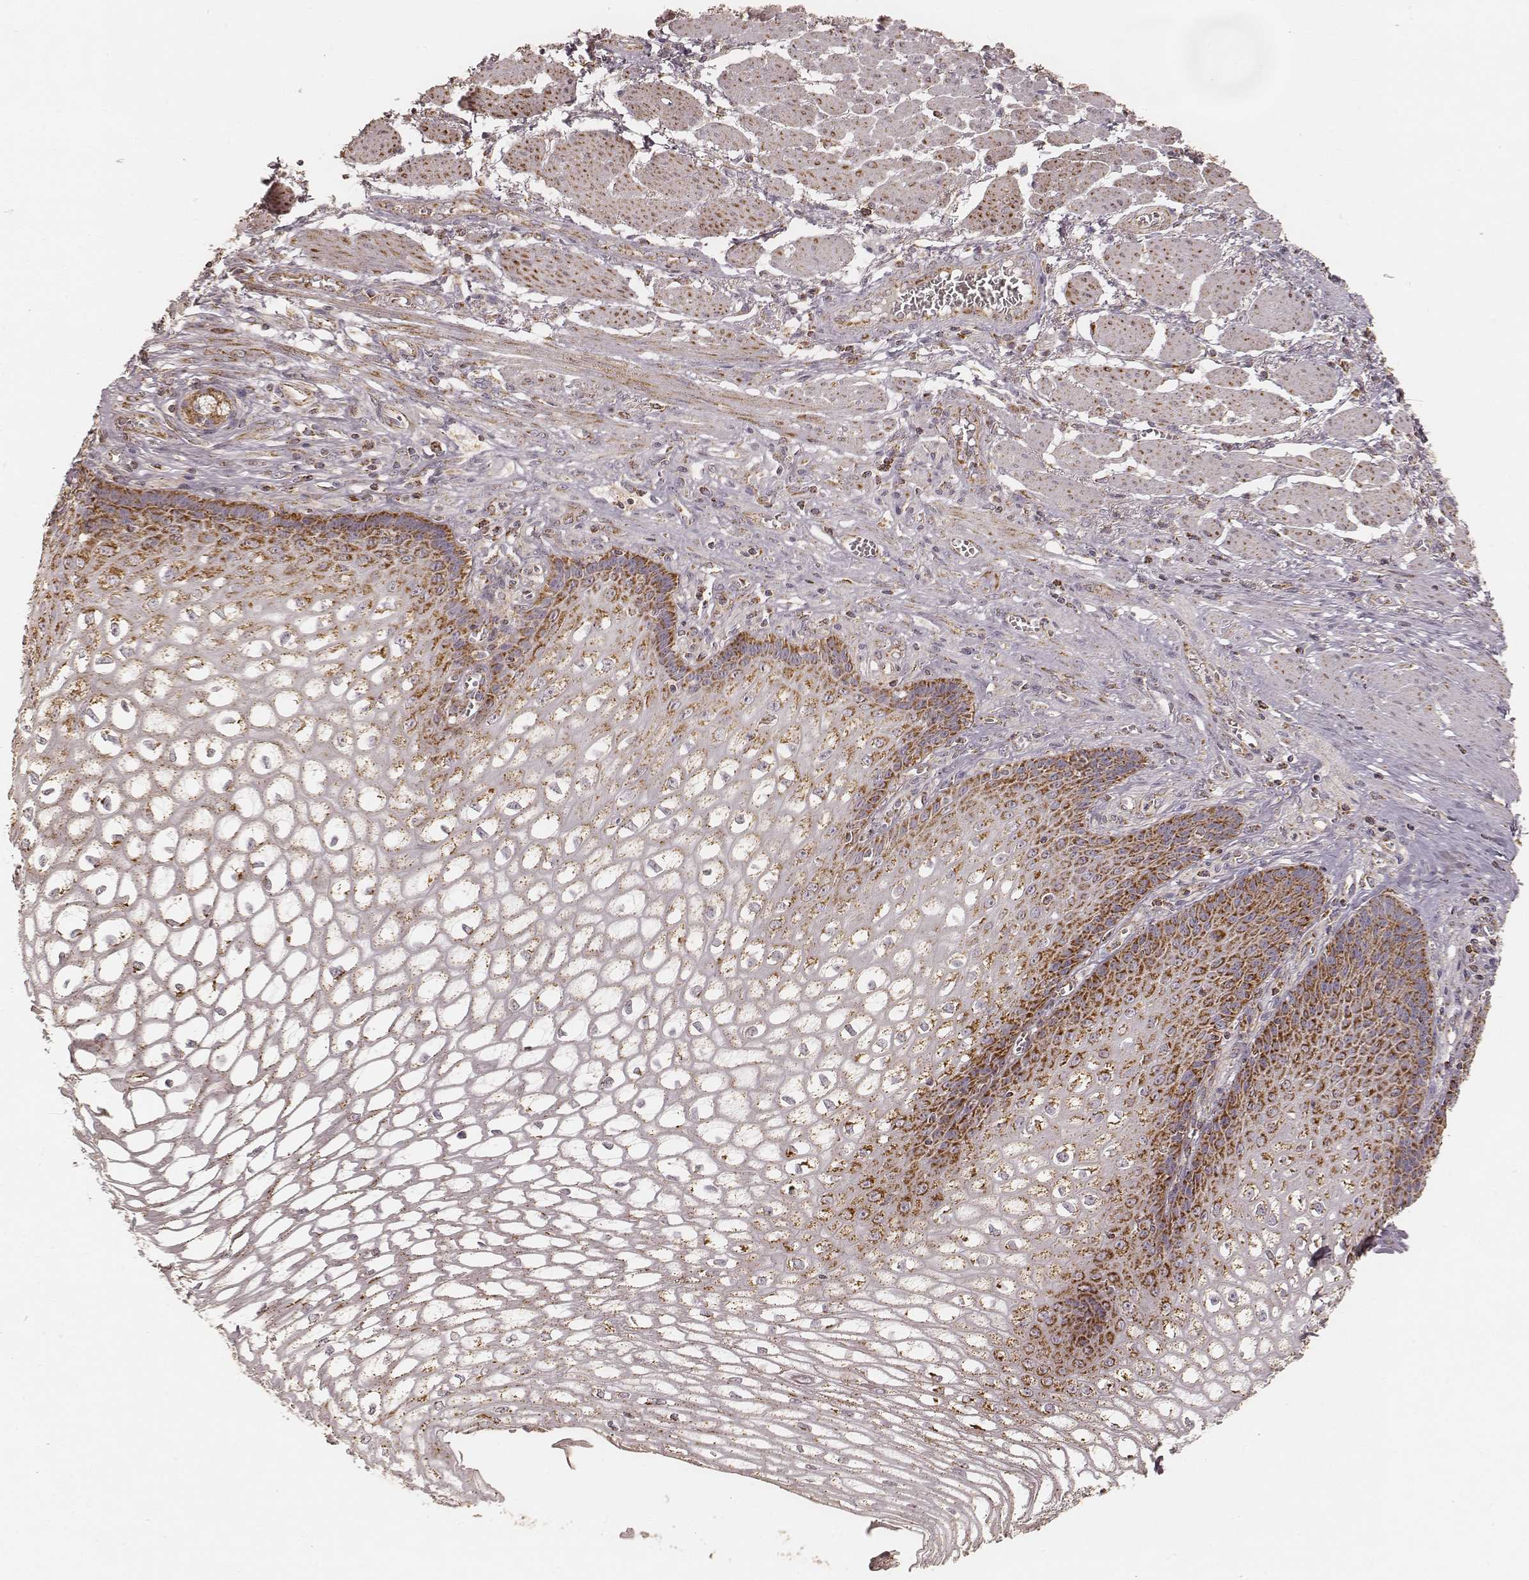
{"staining": {"intensity": "moderate", "quantity": "25%-75%", "location": "cytoplasmic/membranous"}, "tissue": "esophagus", "cell_type": "Squamous epithelial cells", "image_type": "normal", "snomed": [{"axis": "morphology", "description": "Normal tissue, NOS"}, {"axis": "topography", "description": "Esophagus"}], "caption": "This is a micrograph of IHC staining of unremarkable esophagus, which shows moderate expression in the cytoplasmic/membranous of squamous epithelial cells.", "gene": "CS", "patient": {"sex": "male", "age": 58}}